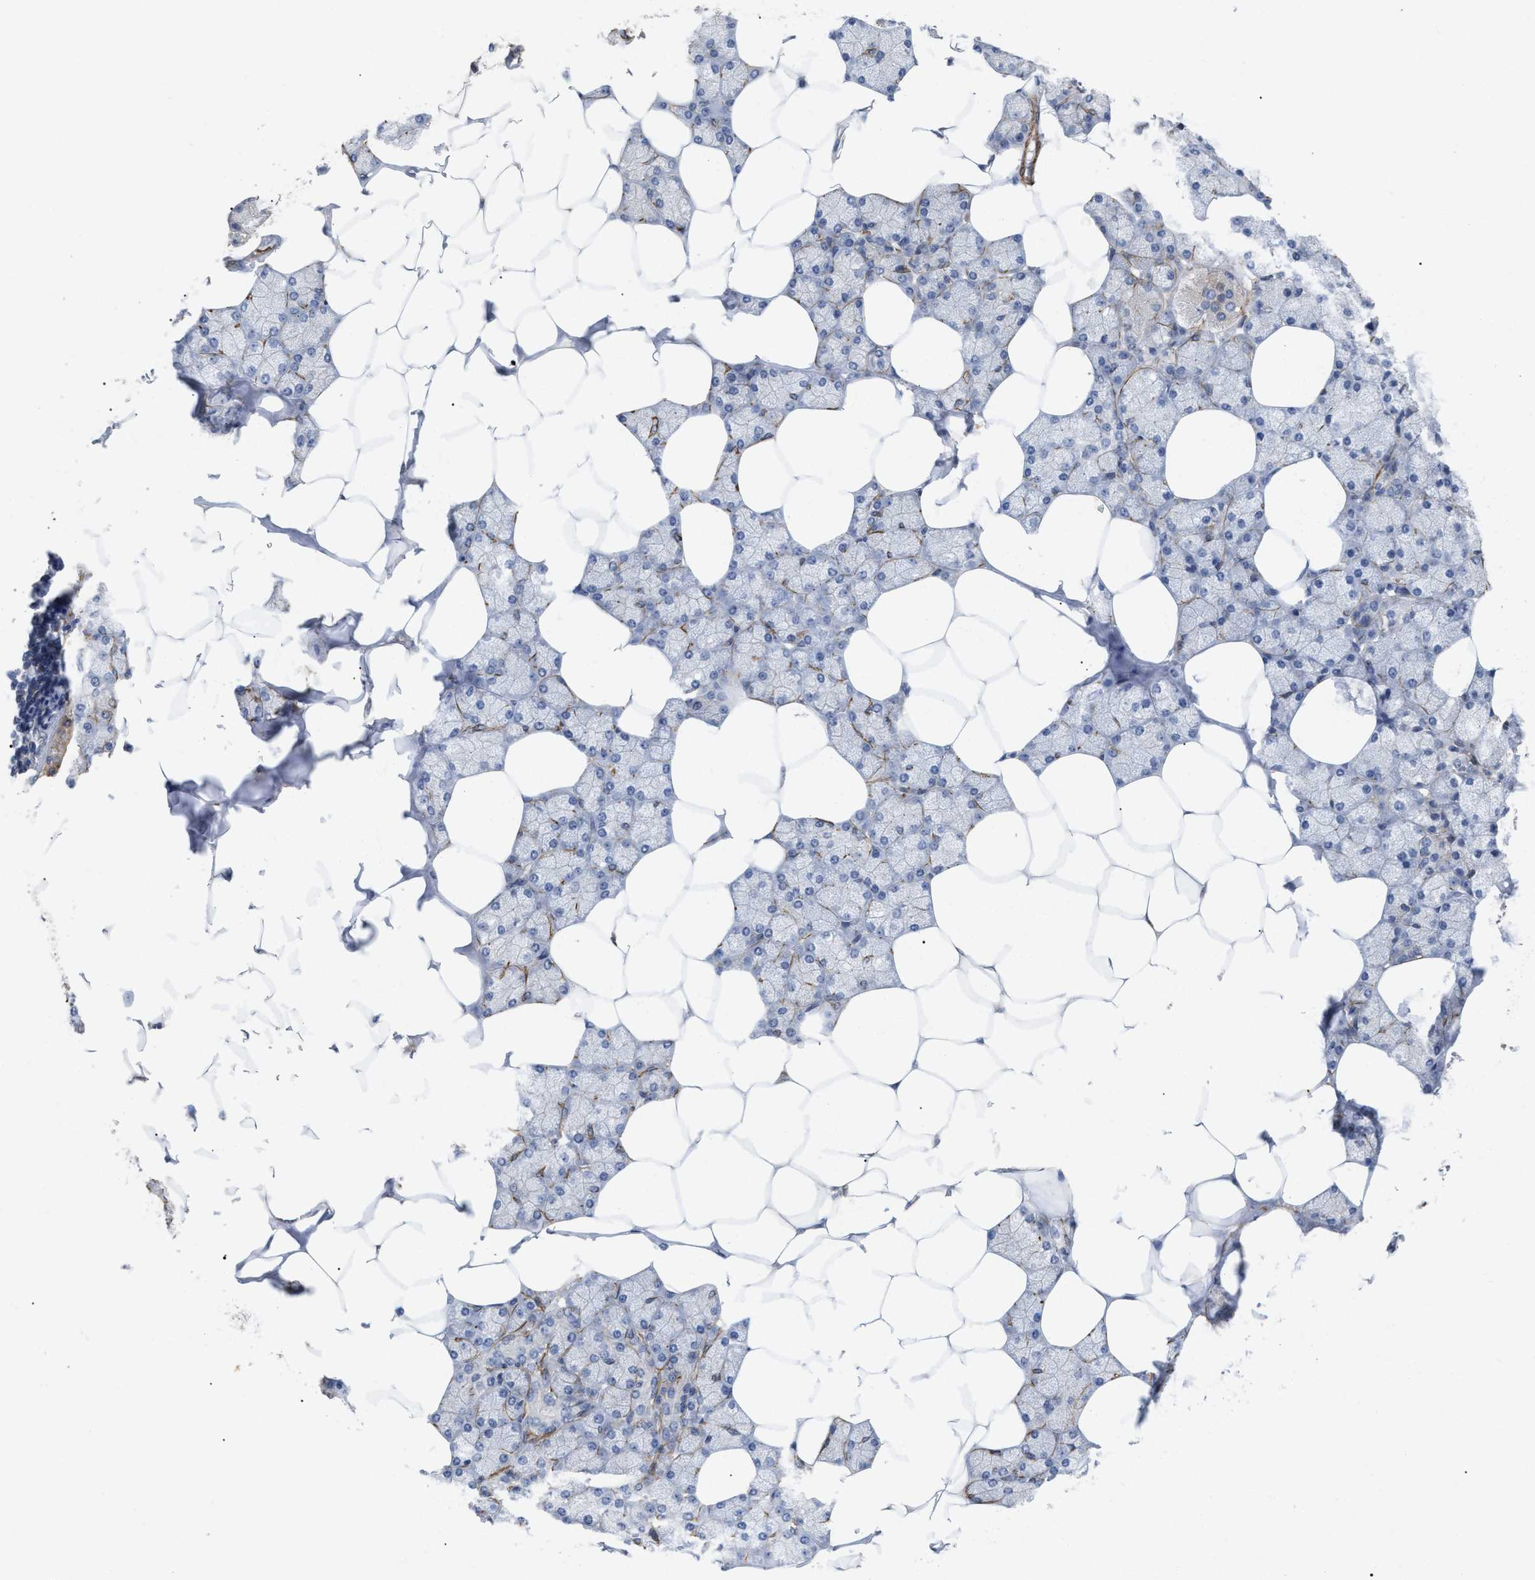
{"staining": {"intensity": "moderate", "quantity": "25%-75%", "location": "cytoplasmic/membranous"}, "tissue": "salivary gland", "cell_type": "Glandular cells", "image_type": "normal", "snomed": [{"axis": "morphology", "description": "Normal tissue, NOS"}, {"axis": "topography", "description": "Salivary gland"}], "caption": "Protein staining demonstrates moderate cytoplasmic/membranous staining in about 25%-75% of glandular cells in benign salivary gland.", "gene": "ST6GALNAC6", "patient": {"sex": "male", "age": 62}}